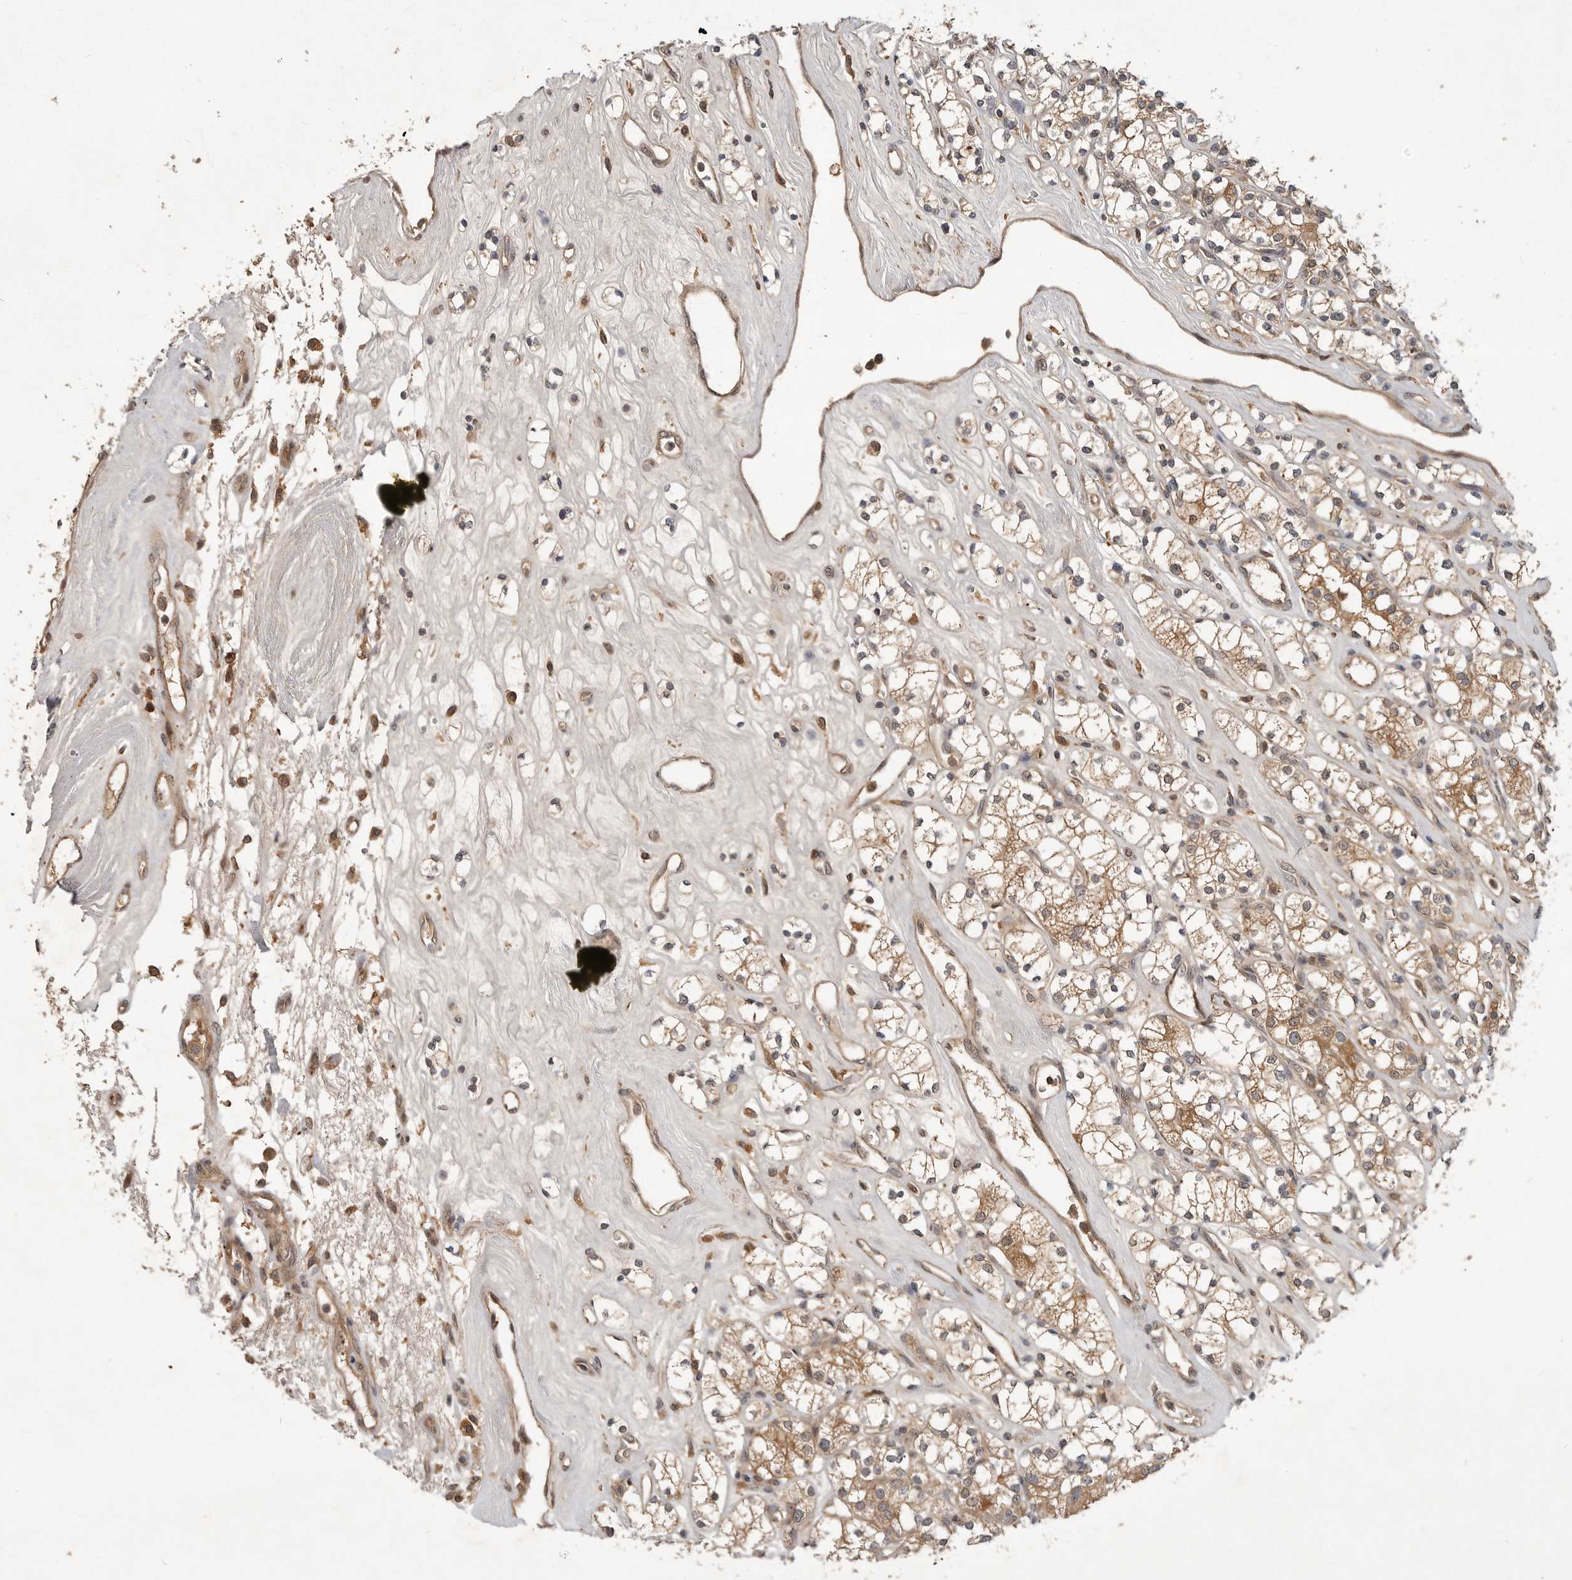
{"staining": {"intensity": "moderate", "quantity": "25%-75%", "location": "cytoplasmic/membranous"}, "tissue": "renal cancer", "cell_type": "Tumor cells", "image_type": "cancer", "snomed": [{"axis": "morphology", "description": "Adenocarcinoma, NOS"}, {"axis": "topography", "description": "Kidney"}], "caption": "Human renal cancer stained with a protein marker exhibits moderate staining in tumor cells.", "gene": "OSBPL9", "patient": {"sex": "male", "age": 77}}